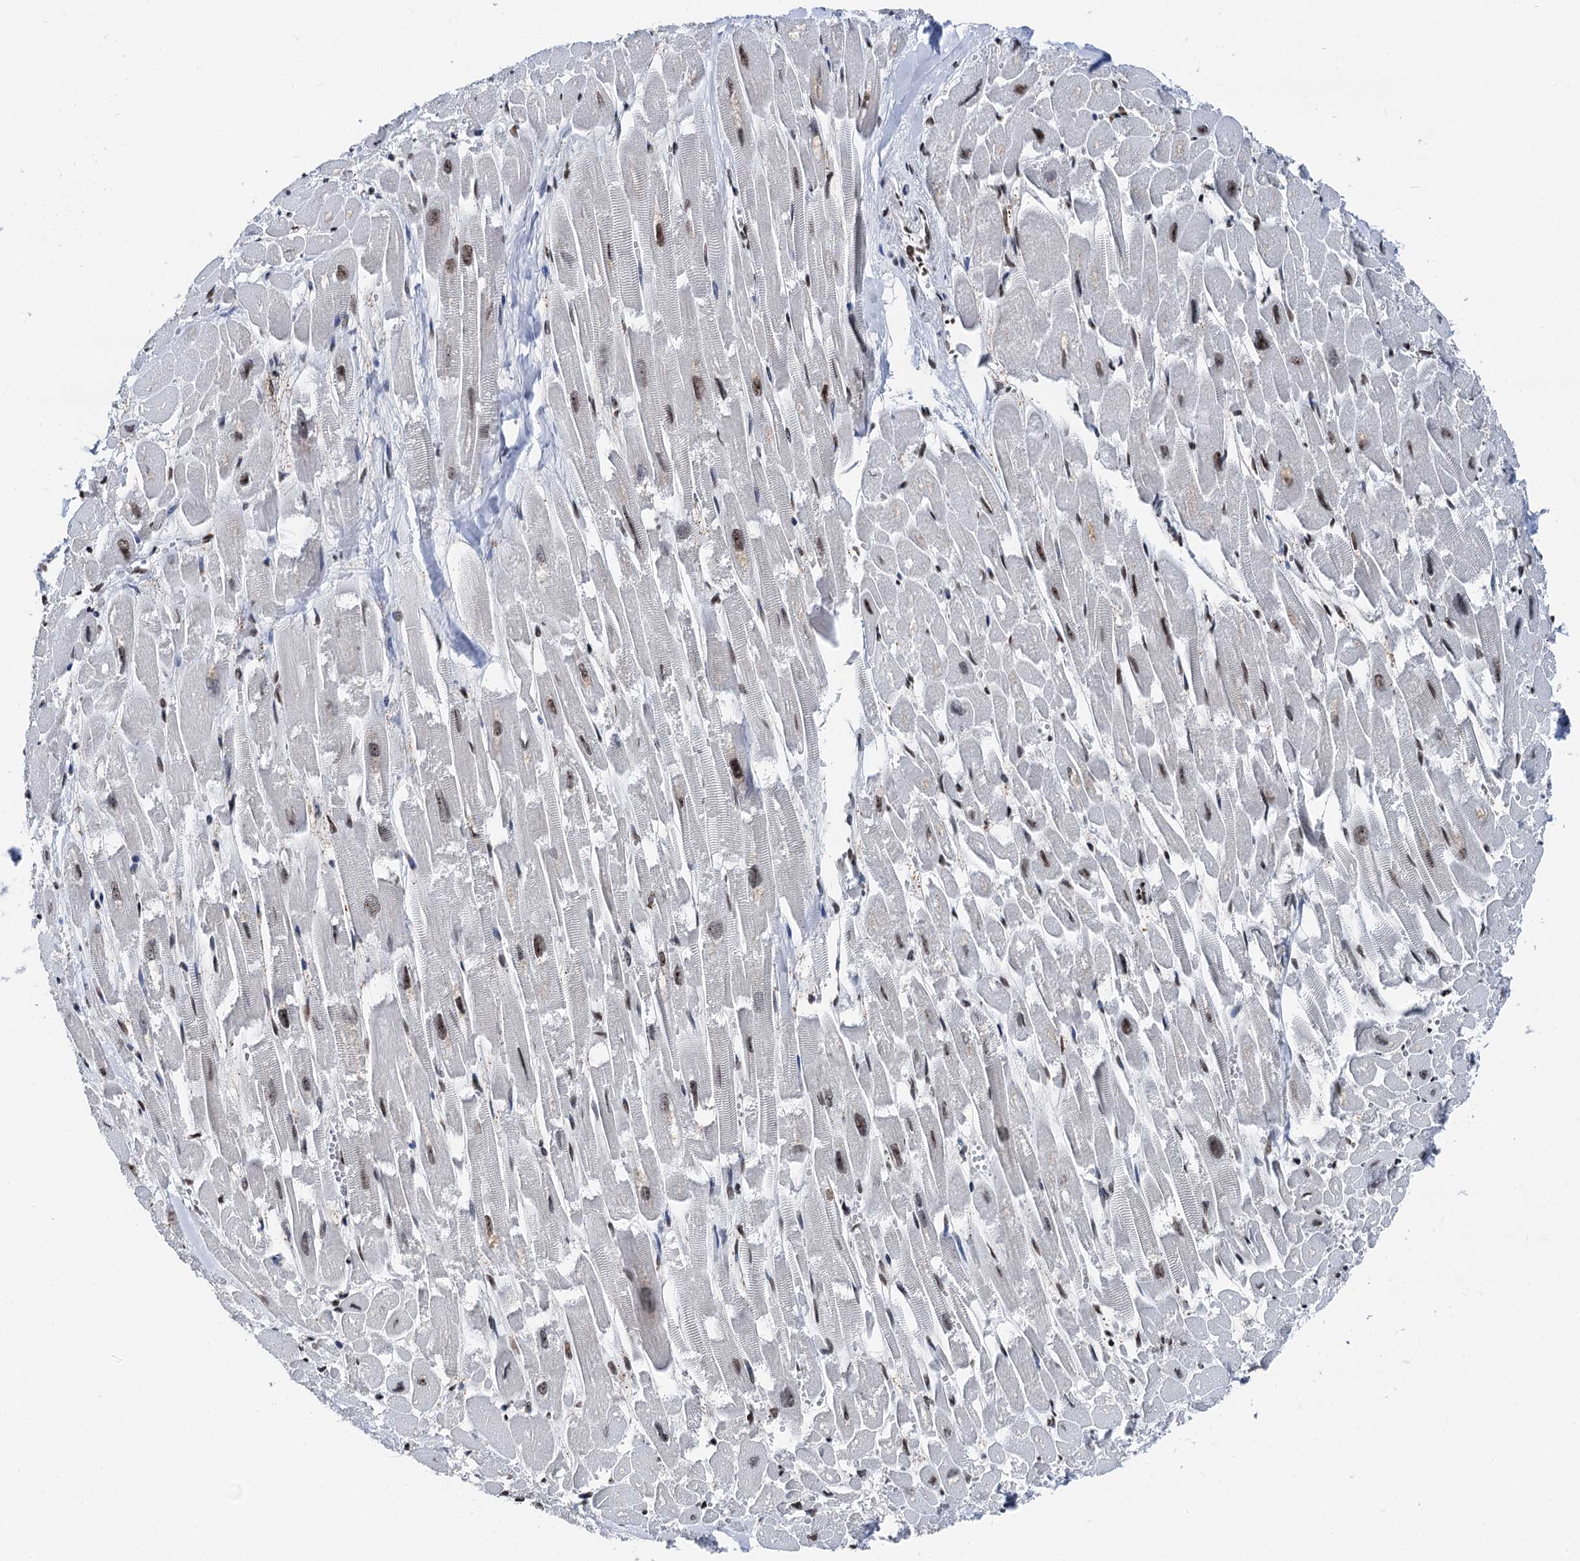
{"staining": {"intensity": "strong", "quantity": "25%-75%", "location": "nuclear"}, "tissue": "heart muscle", "cell_type": "Cardiomyocytes", "image_type": "normal", "snomed": [{"axis": "morphology", "description": "Normal tissue, NOS"}, {"axis": "topography", "description": "Heart"}], "caption": "Strong nuclear staining for a protein is appreciated in about 25%-75% of cardiomyocytes of normal heart muscle using immunohistochemistry.", "gene": "DDX23", "patient": {"sex": "male", "age": 54}}